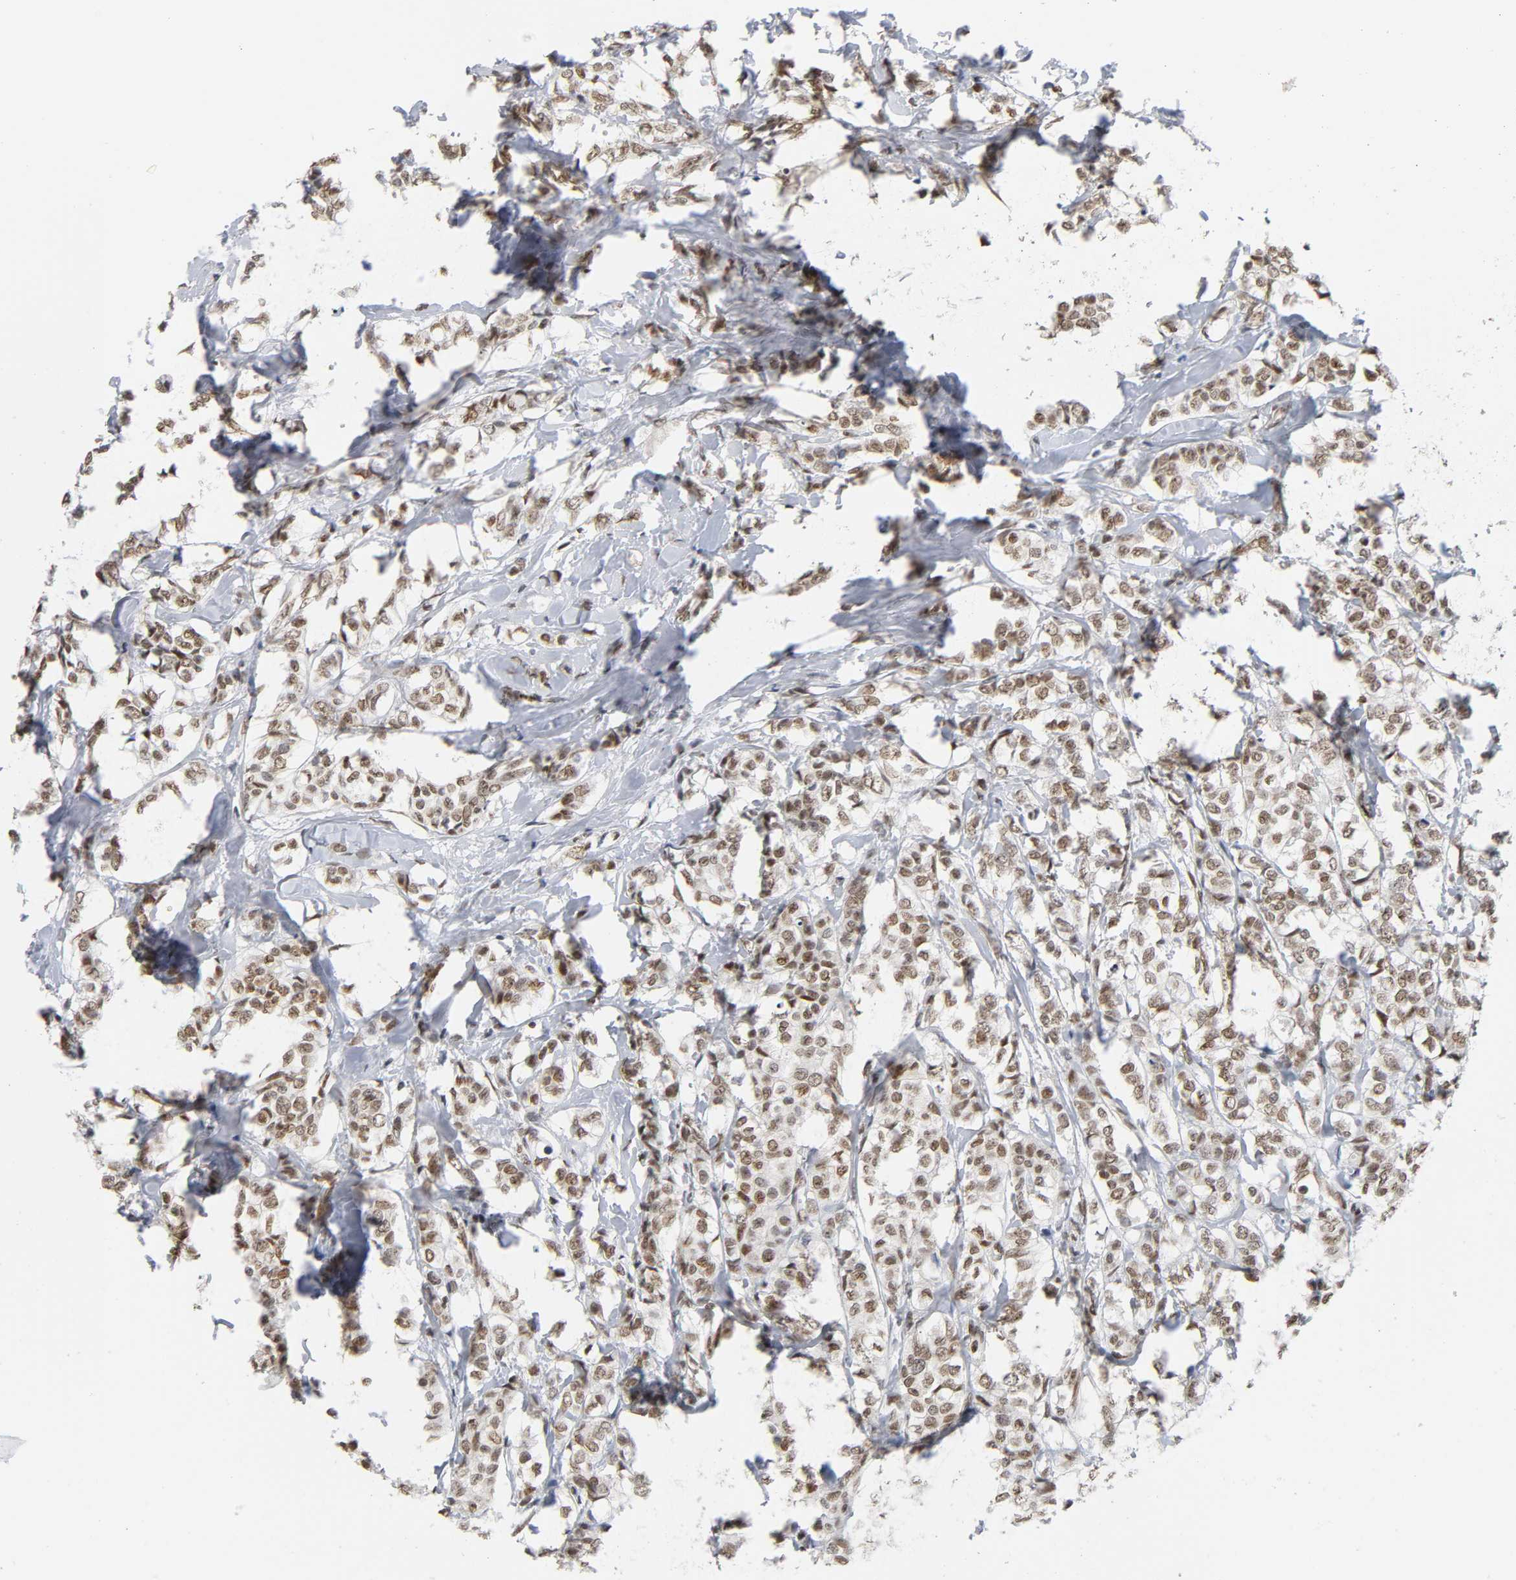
{"staining": {"intensity": "moderate", "quantity": ">75%", "location": "nuclear"}, "tissue": "breast cancer", "cell_type": "Tumor cells", "image_type": "cancer", "snomed": [{"axis": "morphology", "description": "Lobular carcinoma"}, {"axis": "topography", "description": "Breast"}], "caption": "Immunohistochemistry (IHC) image of neoplastic tissue: breast lobular carcinoma stained using immunohistochemistry shows medium levels of moderate protein expression localized specifically in the nuclear of tumor cells, appearing as a nuclear brown color.", "gene": "SUMO1", "patient": {"sex": "female", "age": 60}}